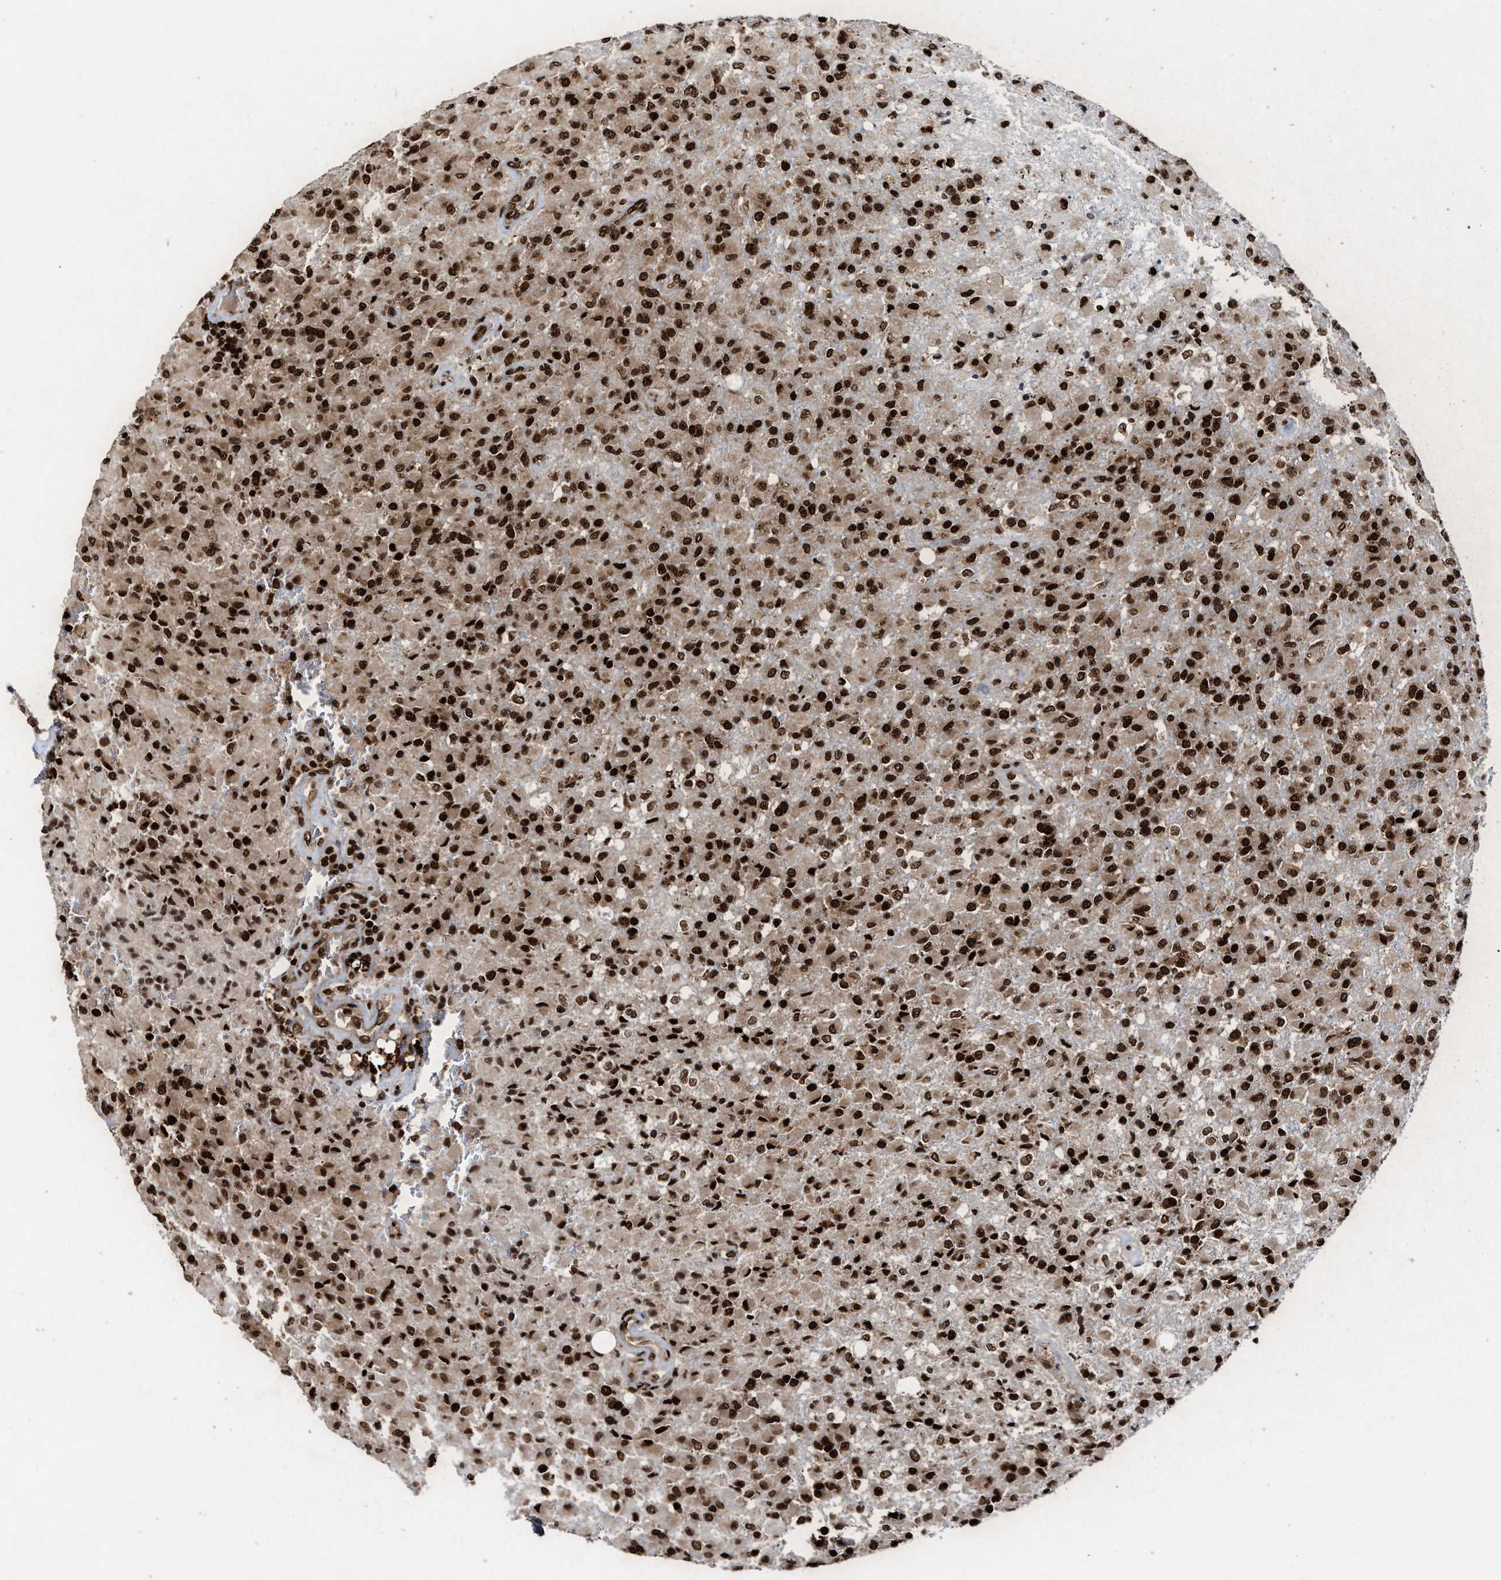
{"staining": {"intensity": "strong", "quantity": ">75%", "location": "nuclear"}, "tissue": "glioma", "cell_type": "Tumor cells", "image_type": "cancer", "snomed": [{"axis": "morphology", "description": "Glioma, malignant, High grade"}, {"axis": "topography", "description": "Brain"}], "caption": "Immunohistochemistry (IHC) staining of glioma, which demonstrates high levels of strong nuclear staining in approximately >75% of tumor cells indicating strong nuclear protein expression. The staining was performed using DAB (3,3'-diaminobenzidine) (brown) for protein detection and nuclei were counterstained in hematoxylin (blue).", "gene": "ALYREF", "patient": {"sex": "male", "age": 71}}